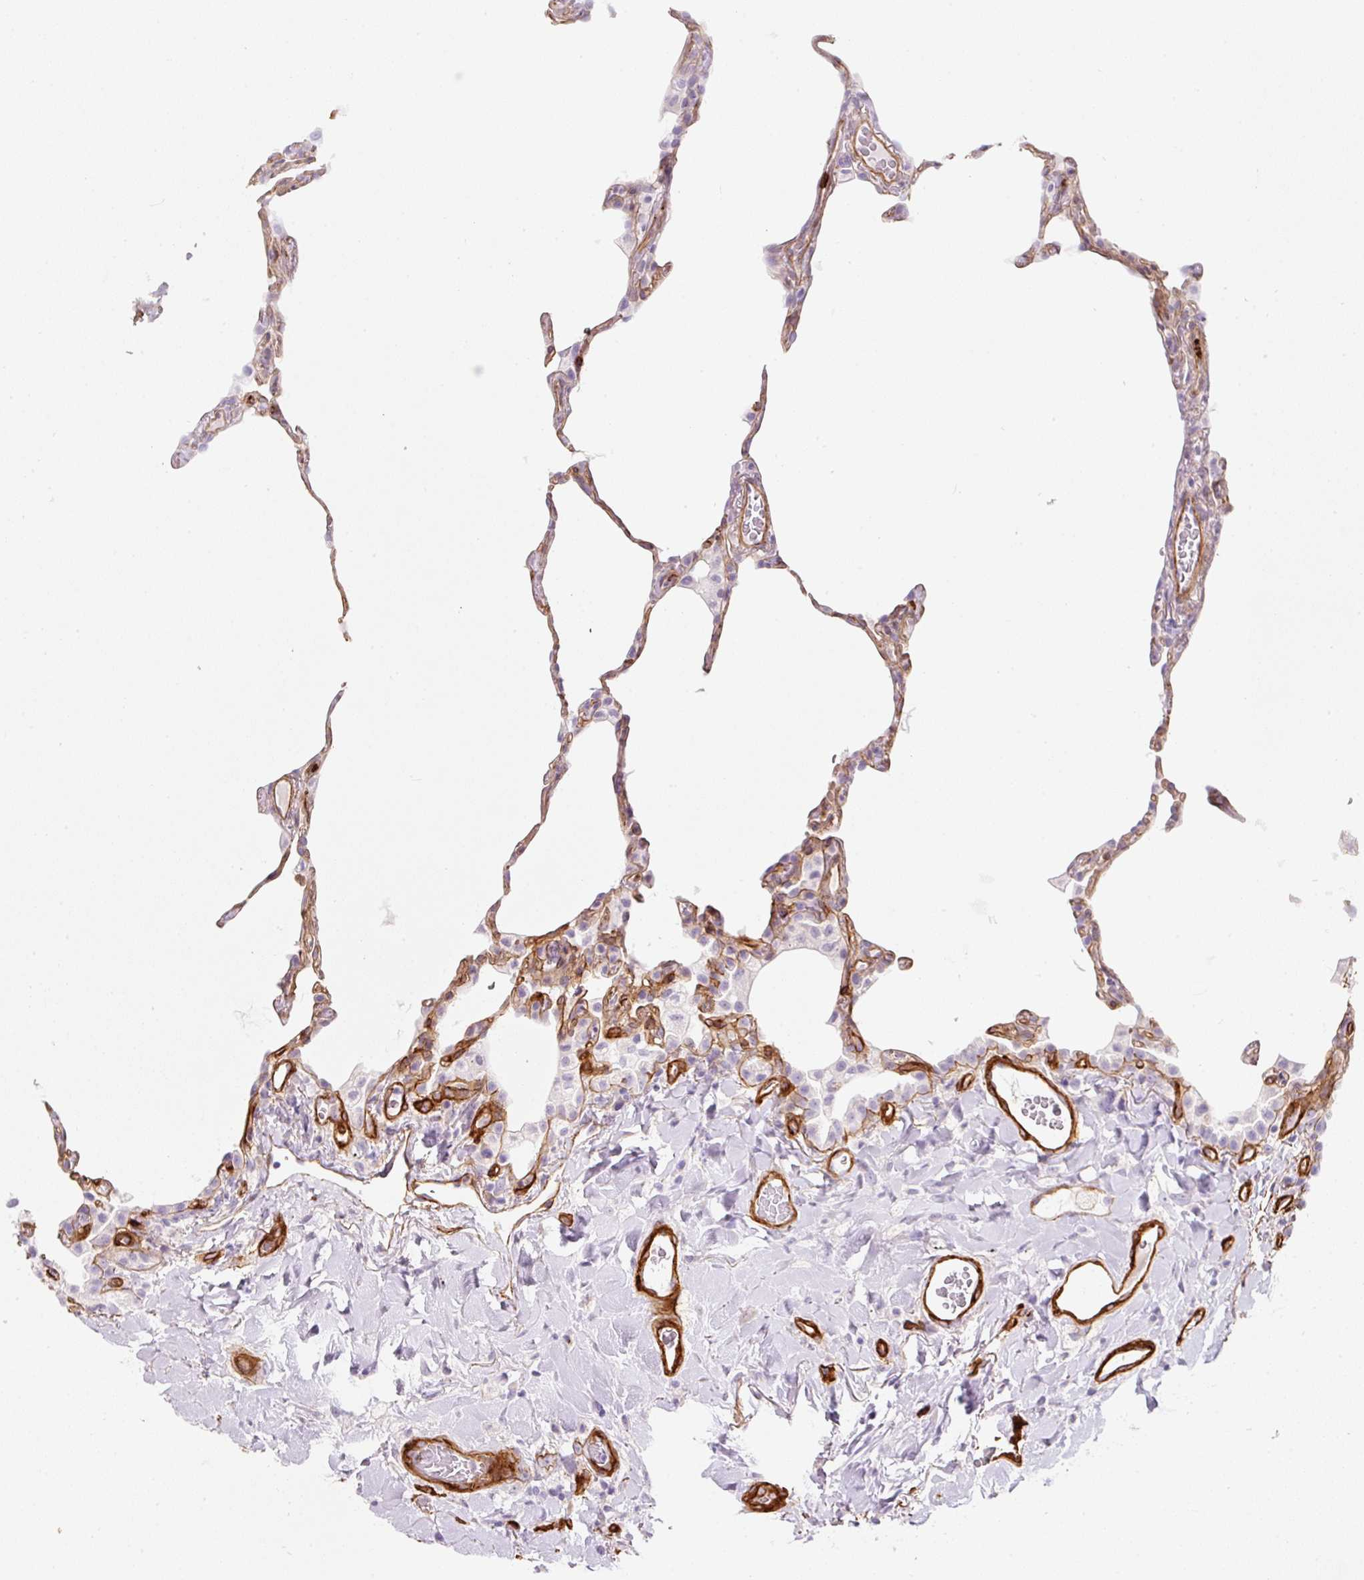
{"staining": {"intensity": "moderate", "quantity": "25%-75%", "location": "cytoplasmic/membranous"}, "tissue": "lung", "cell_type": "Alveolar cells", "image_type": "normal", "snomed": [{"axis": "morphology", "description": "Normal tissue, NOS"}, {"axis": "topography", "description": "Lung"}], "caption": "This histopathology image demonstrates normal lung stained with immunohistochemistry (IHC) to label a protein in brown. The cytoplasmic/membranous of alveolar cells show moderate positivity for the protein. Nuclei are counter-stained blue.", "gene": "LOXL4", "patient": {"sex": "female", "age": 57}}